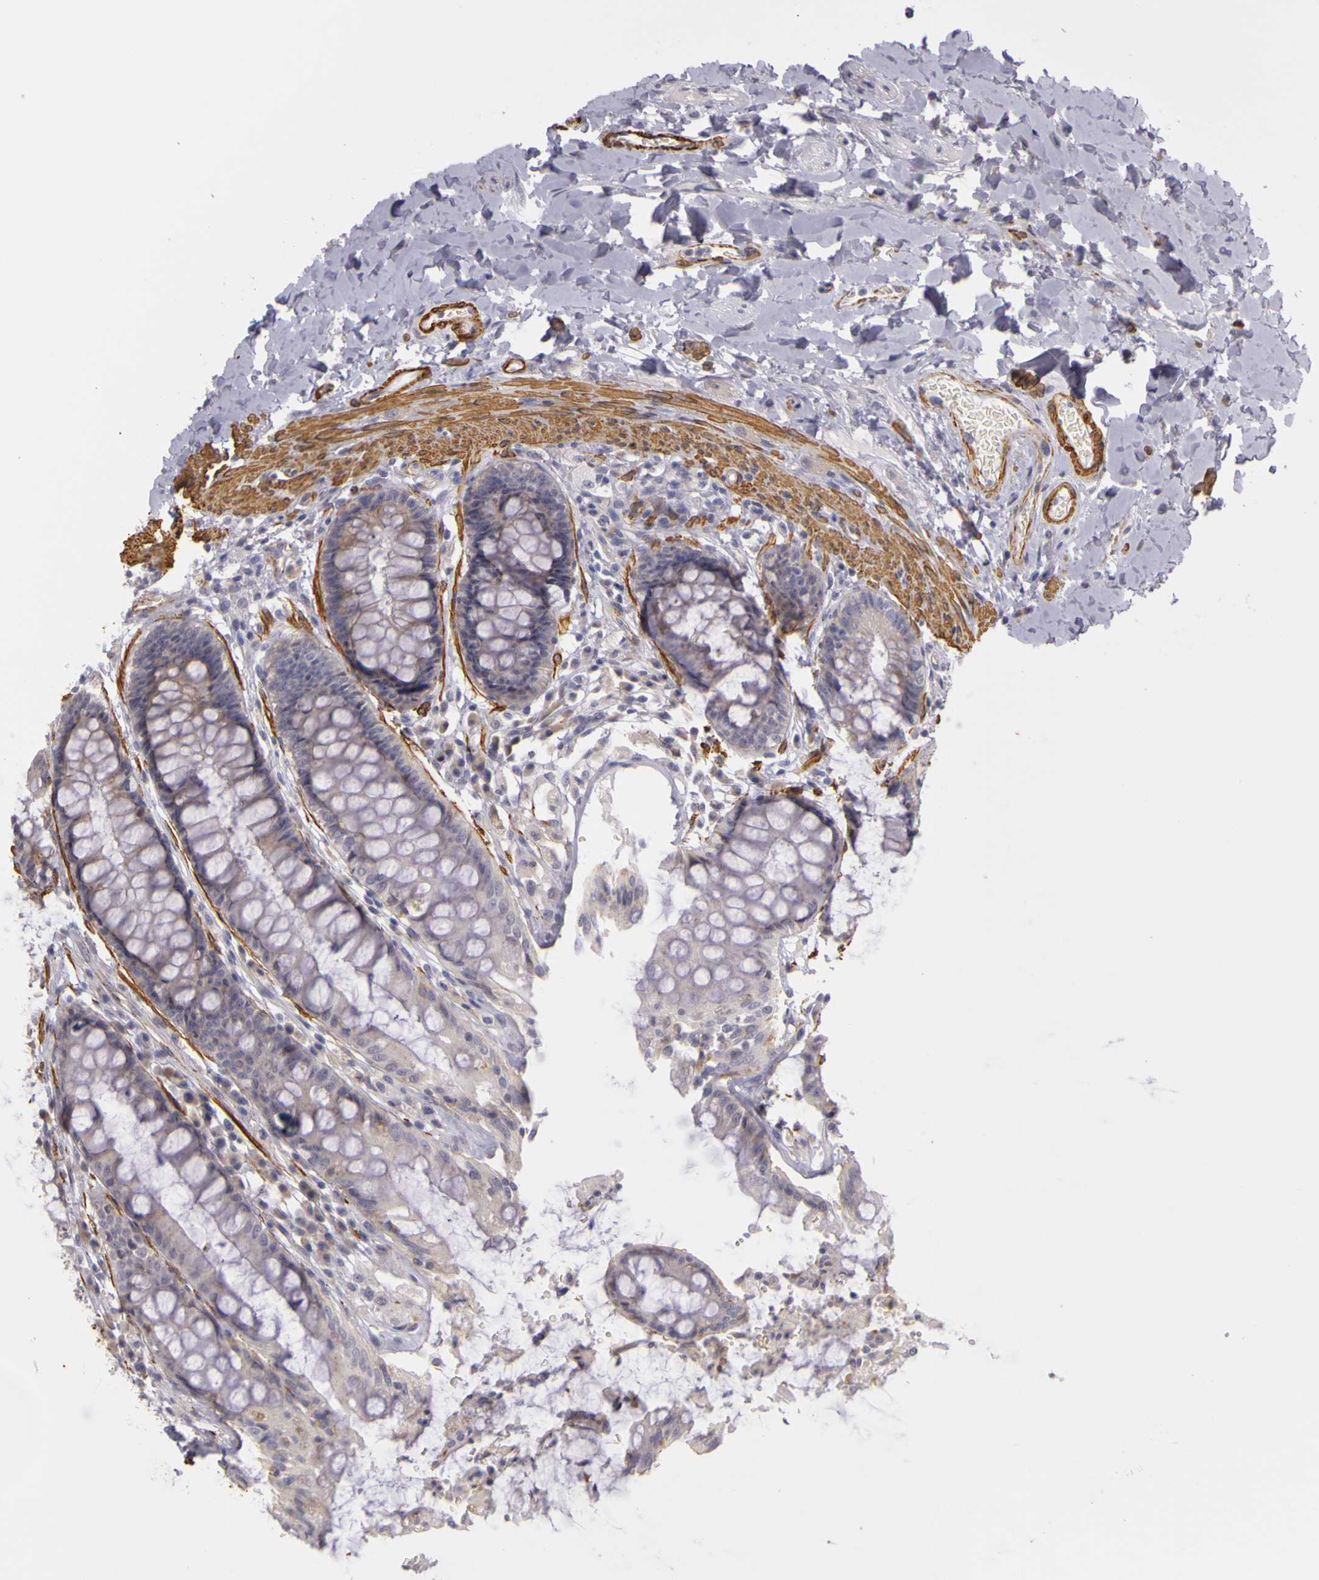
{"staining": {"intensity": "weak", "quantity": "25%-75%", "location": "cytoplasmic/membranous"}, "tissue": "rectum", "cell_type": "Glandular cells", "image_type": "normal", "snomed": [{"axis": "morphology", "description": "Normal tissue, NOS"}, {"axis": "topography", "description": "Rectum"}], "caption": "Immunohistochemical staining of benign rectum displays 25%-75% levels of weak cytoplasmic/membranous protein staining in approximately 25%-75% of glandular cells. The staining was performed using DAB (3,3'-diaminobenzidine) to visualize the protein expression in brown, while the nuclei were stained in blue with hematoxylin (Magnification: 20x).", "gene": "CNTN2", "patient": {"sex": "female", "age": 46}}